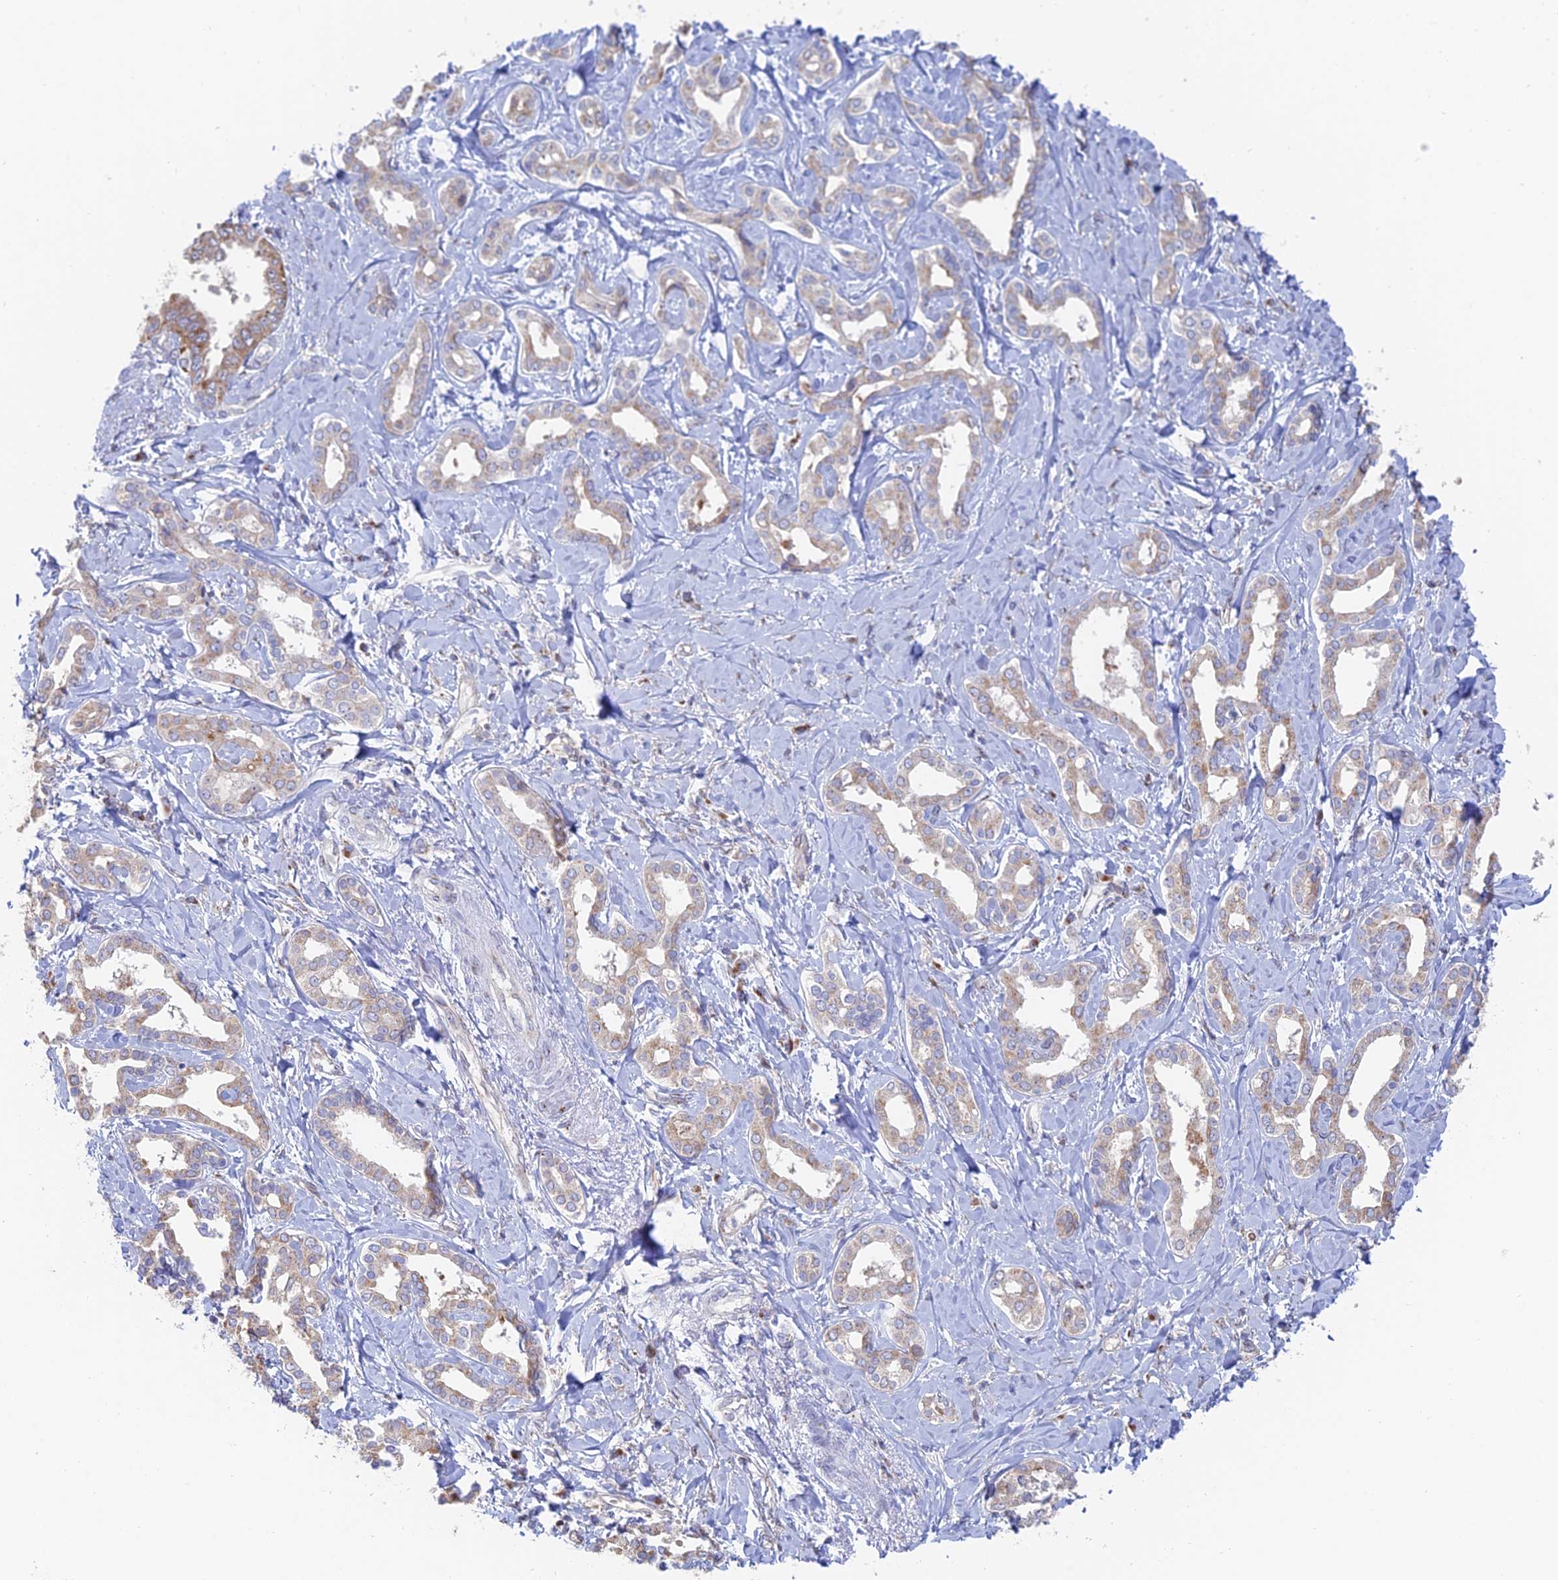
{"staining": {"intensity": "weak", "quantity": "25%-75%", "location": "cytoplasmic/membranous"}, "tissue": "liver cancer", "cell_type": "Tumor cells", "image_type": "cancer", "snomed": [{"axis": "morphology", "description": "Cholangiocarcinoma"}, {"axis": "topography", "description": "Liver"}], "caption": "Brown immunohistochemical staining in liver cancer exhibits weak cytoplasmic/membranous positivity in about 25%-75% of tumor cells.", "gene": "HS2ST1", "patient": {"sex": "female", "age": 77}}